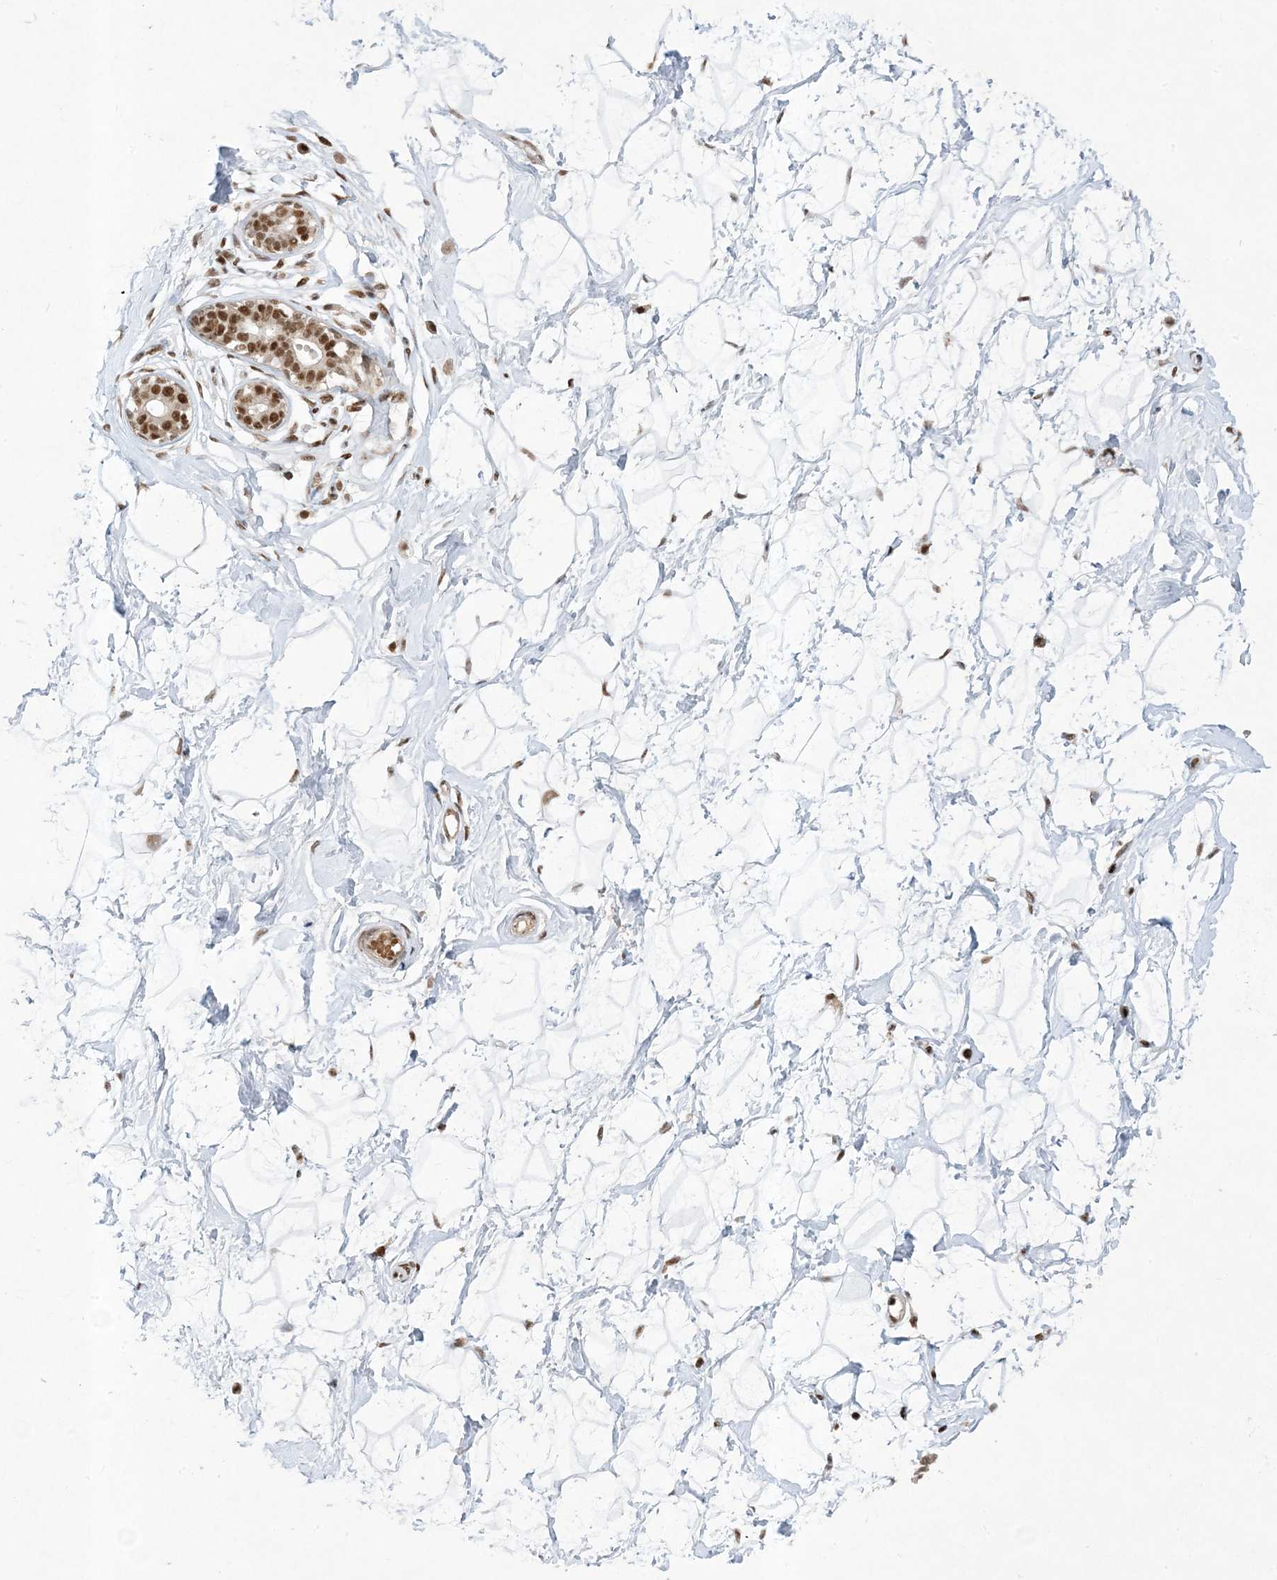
{"staining": {"intensity": "moderate", "quantity": ">75%", "location": "nuclear"}, "tissue": "breast", "cell_type": "Adipocytes", "image_type": "normal", "snomed": [{"axis": "morphology", "description": "Normal tissue, NOS"}, {"axis": "morphology", "description": "Adenoma, NOS"}, {"axis": "topography", "description": "Breast"}], "caption": "DAB immunohistochemical staining of benign human breast displays moderate nuclear protein staining in approximately >75% of adipocytes. The protein is stained brown, and the nuclei are stained in blue (DAB (3,3'-diaminobenzidine) IHC with brightfield microscopy, high magnification).", "gene": "PPIL2", "patient": {"sex": "female", "age": 23}}